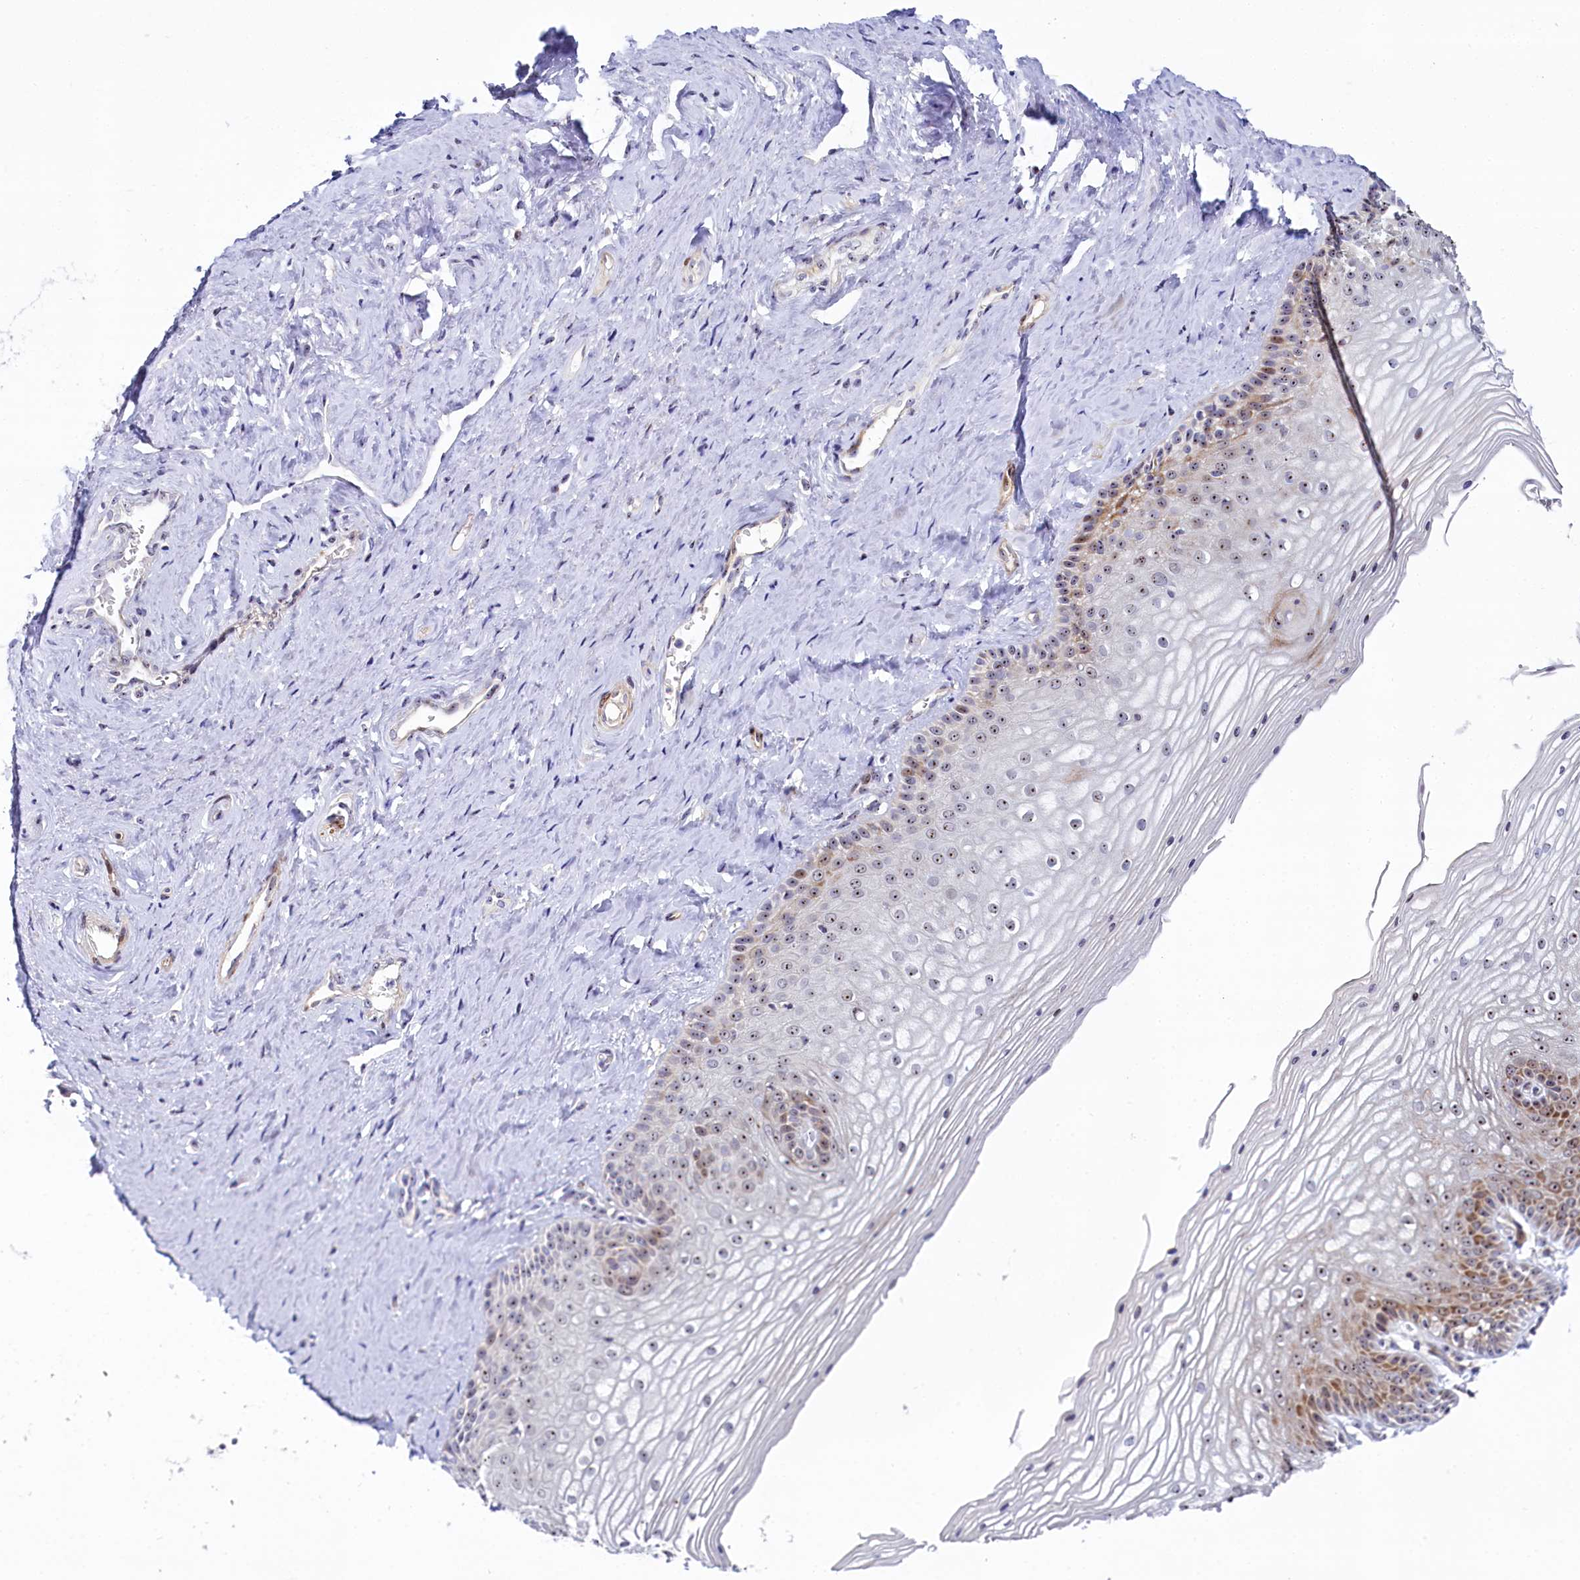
{"staining": {"intensity": "moderate", "quantity": "25%-75%", "location": "cytoplasmic/membranous,nuclear"}, "tissue": "vagina", "cell_type": "Squamous epithelial cells", "image_type": "normal", "snomed": [{"axis": "morphology", "description": "Normal tissue, NOS"}, {"axis": "topography", "description": "Vagina"}, {"axis": "topography", "description": "Cervix"}], "caption": "Vagina stained for a protein (brown) reveals moderate cytoplasmic/membranous,nuclear positive positivity in approximately 25%-75% of squamous epithelial cells.", "gene": "TCOF1", "patient": {"sex": "female", "age": 40}}